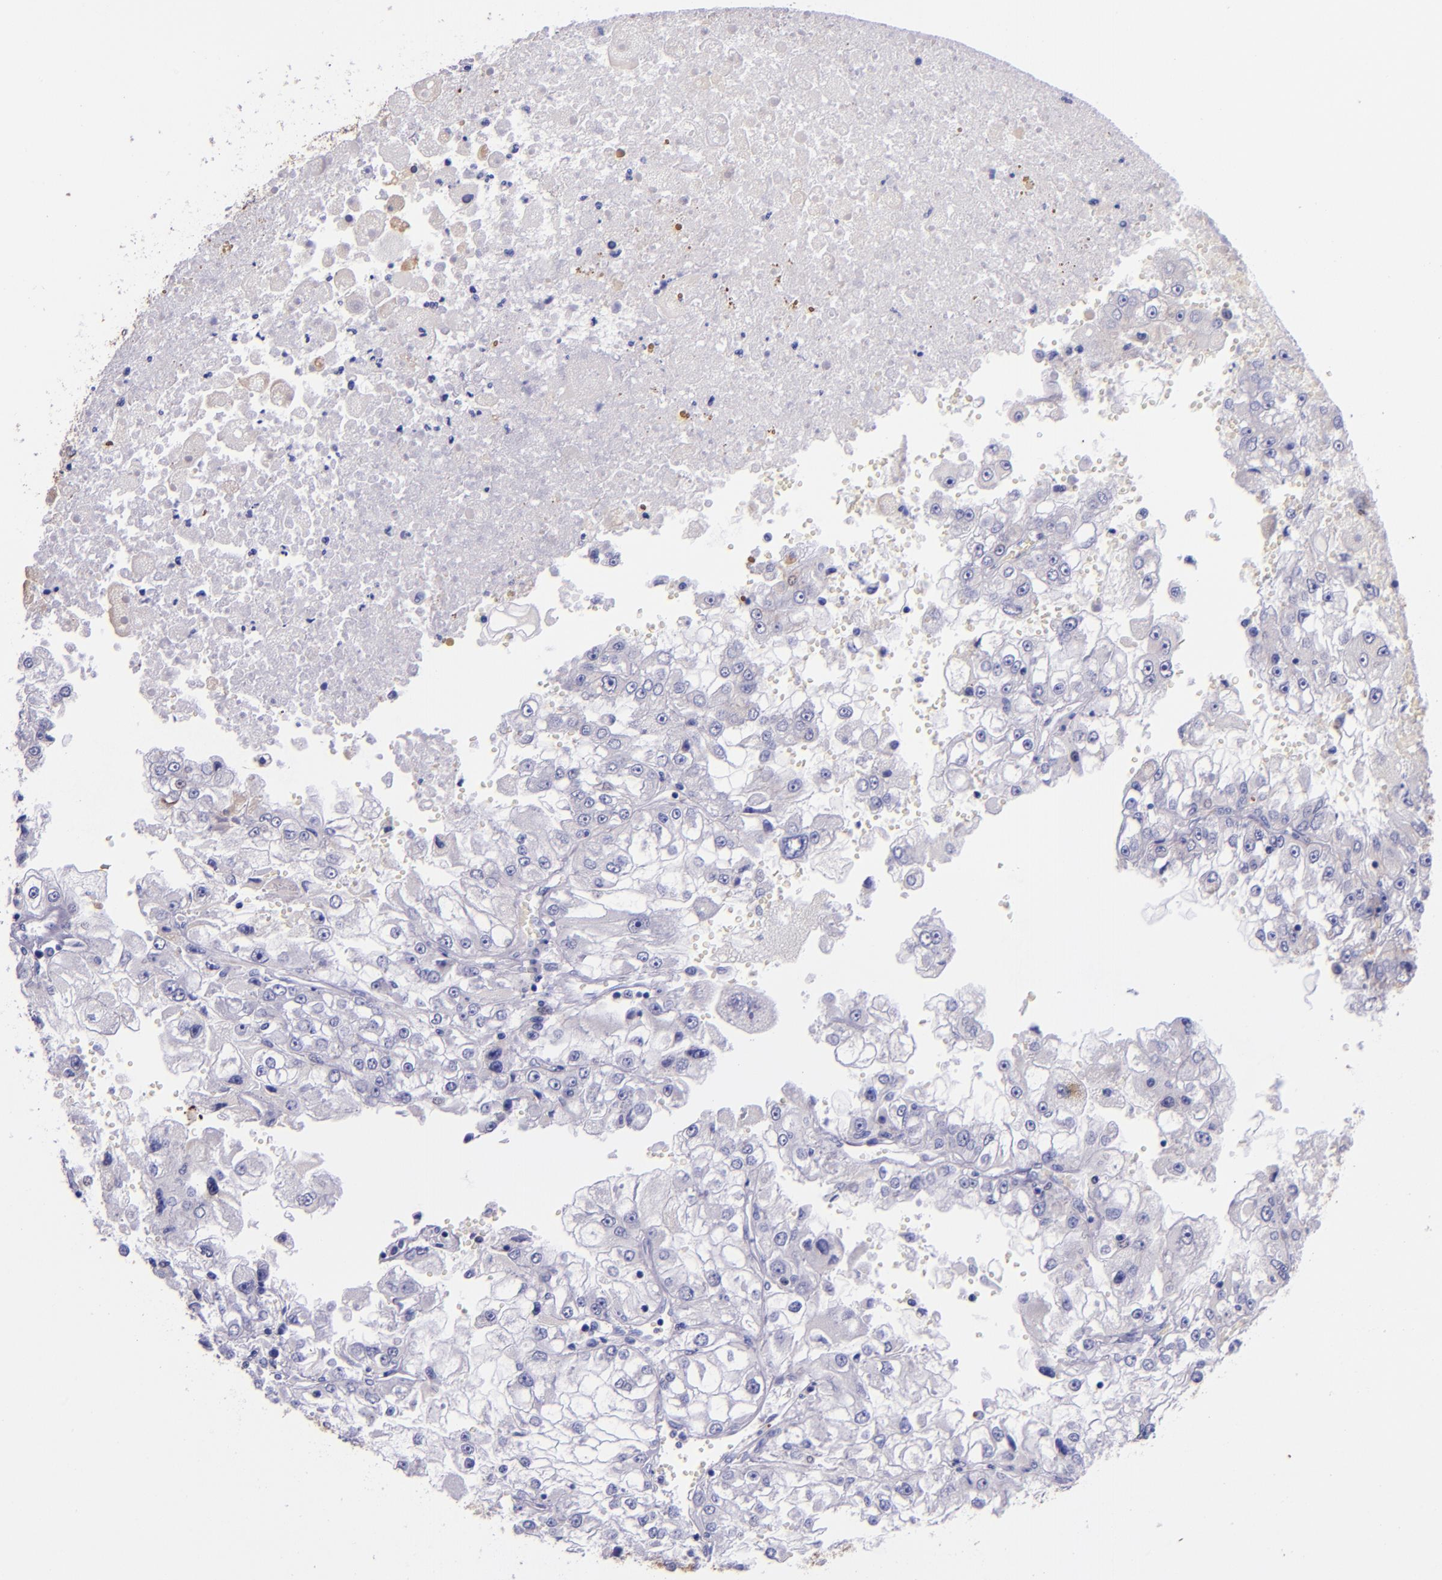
{"staining": {"intensity": "negative", "quantity": "none", "location": "none"}, "tissue": "renal cancer", "cell_type": "Tumor cells", "image_type": "cancer", "snomed": [{"axis": "morphology", "description": "Adenocarcinoma, NOS"}, {"axis": "topography", "description": "Kidney"}], "caption": "There is no significant positivity in tumor cells of renal adenocarcinoma.", "gene": "KRT4", "patient": {"sex": "female", "age": 83}}